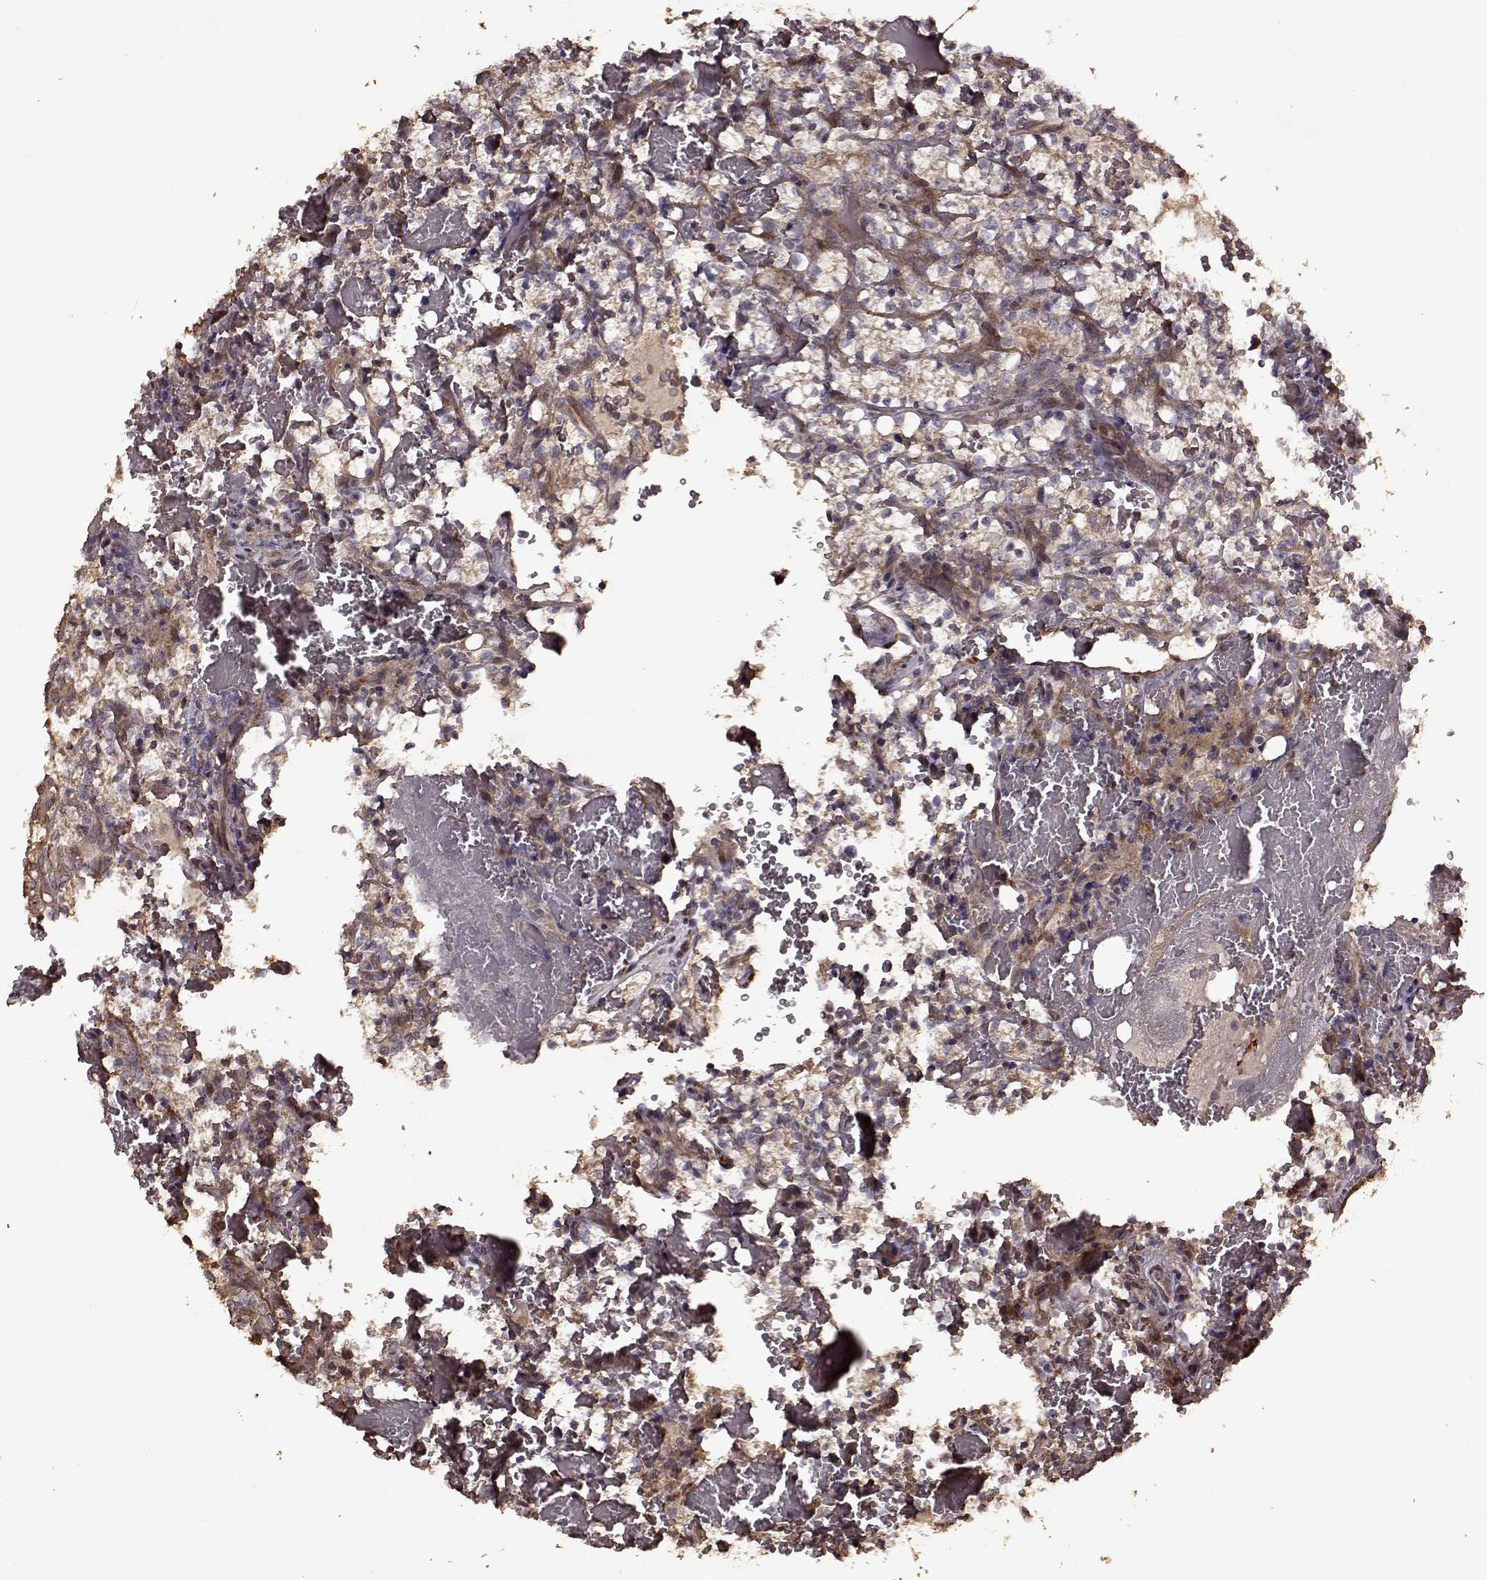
{"staining": {"intensity": "weak", "quantity": "<25%", "location": "cytoplasmic/membranous"}, "tissue": "renal cancer", "cell_type": "Tumor cells", "image_type": "cancer", "snomed": [{"axis": "morphology", "description": "Adenocarcinoma, NOS"}, {"axis": "topography", "description": "Kidney"}], "caption": "Immunohistochemical staining of human renal cancer (adenocarcinoma) demonstrates no significant staining in tumor cells.", "gene": "FBXW11", "patient": {"sex": "female", "age": 69}}